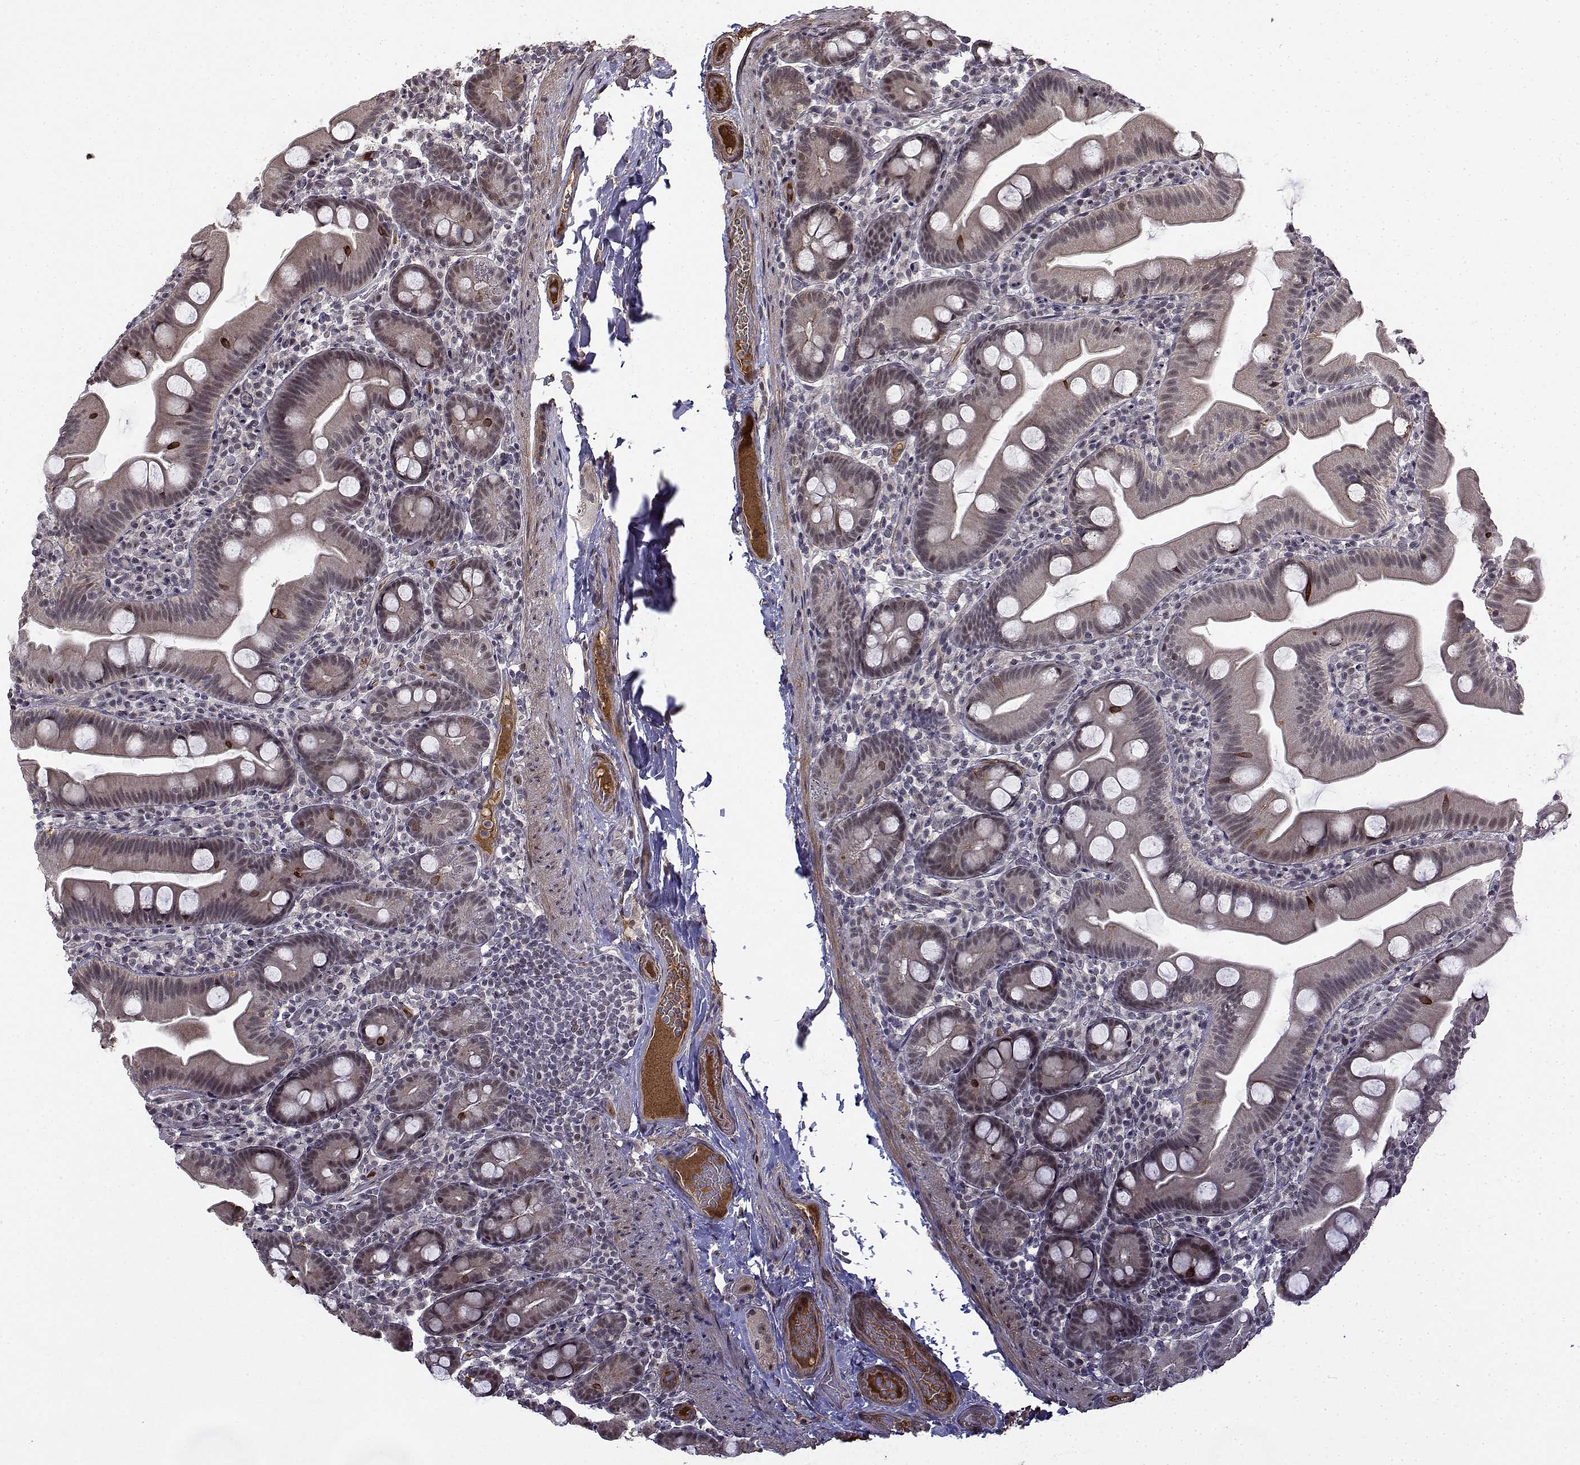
{"staining": {"intensity": "moderate", "quantity": "<25%", "location": "nuclear"}, "tissue": "small intestine", "cell_type": "Glandular cells", "image_type": "normal", "snomed": [{"axis": "morphology", "description": "Normal tissue, NOS"}, {"axis": "topography", "description": "Small intestine"}], "caption": "Protein positivity by IHC demonstrates moderate nuclear positivity in approximately <25% of glandular cells in unremarkable small intestine.", "gene": "ITGA7", "patient": {"sex": "female", "age": 68}}